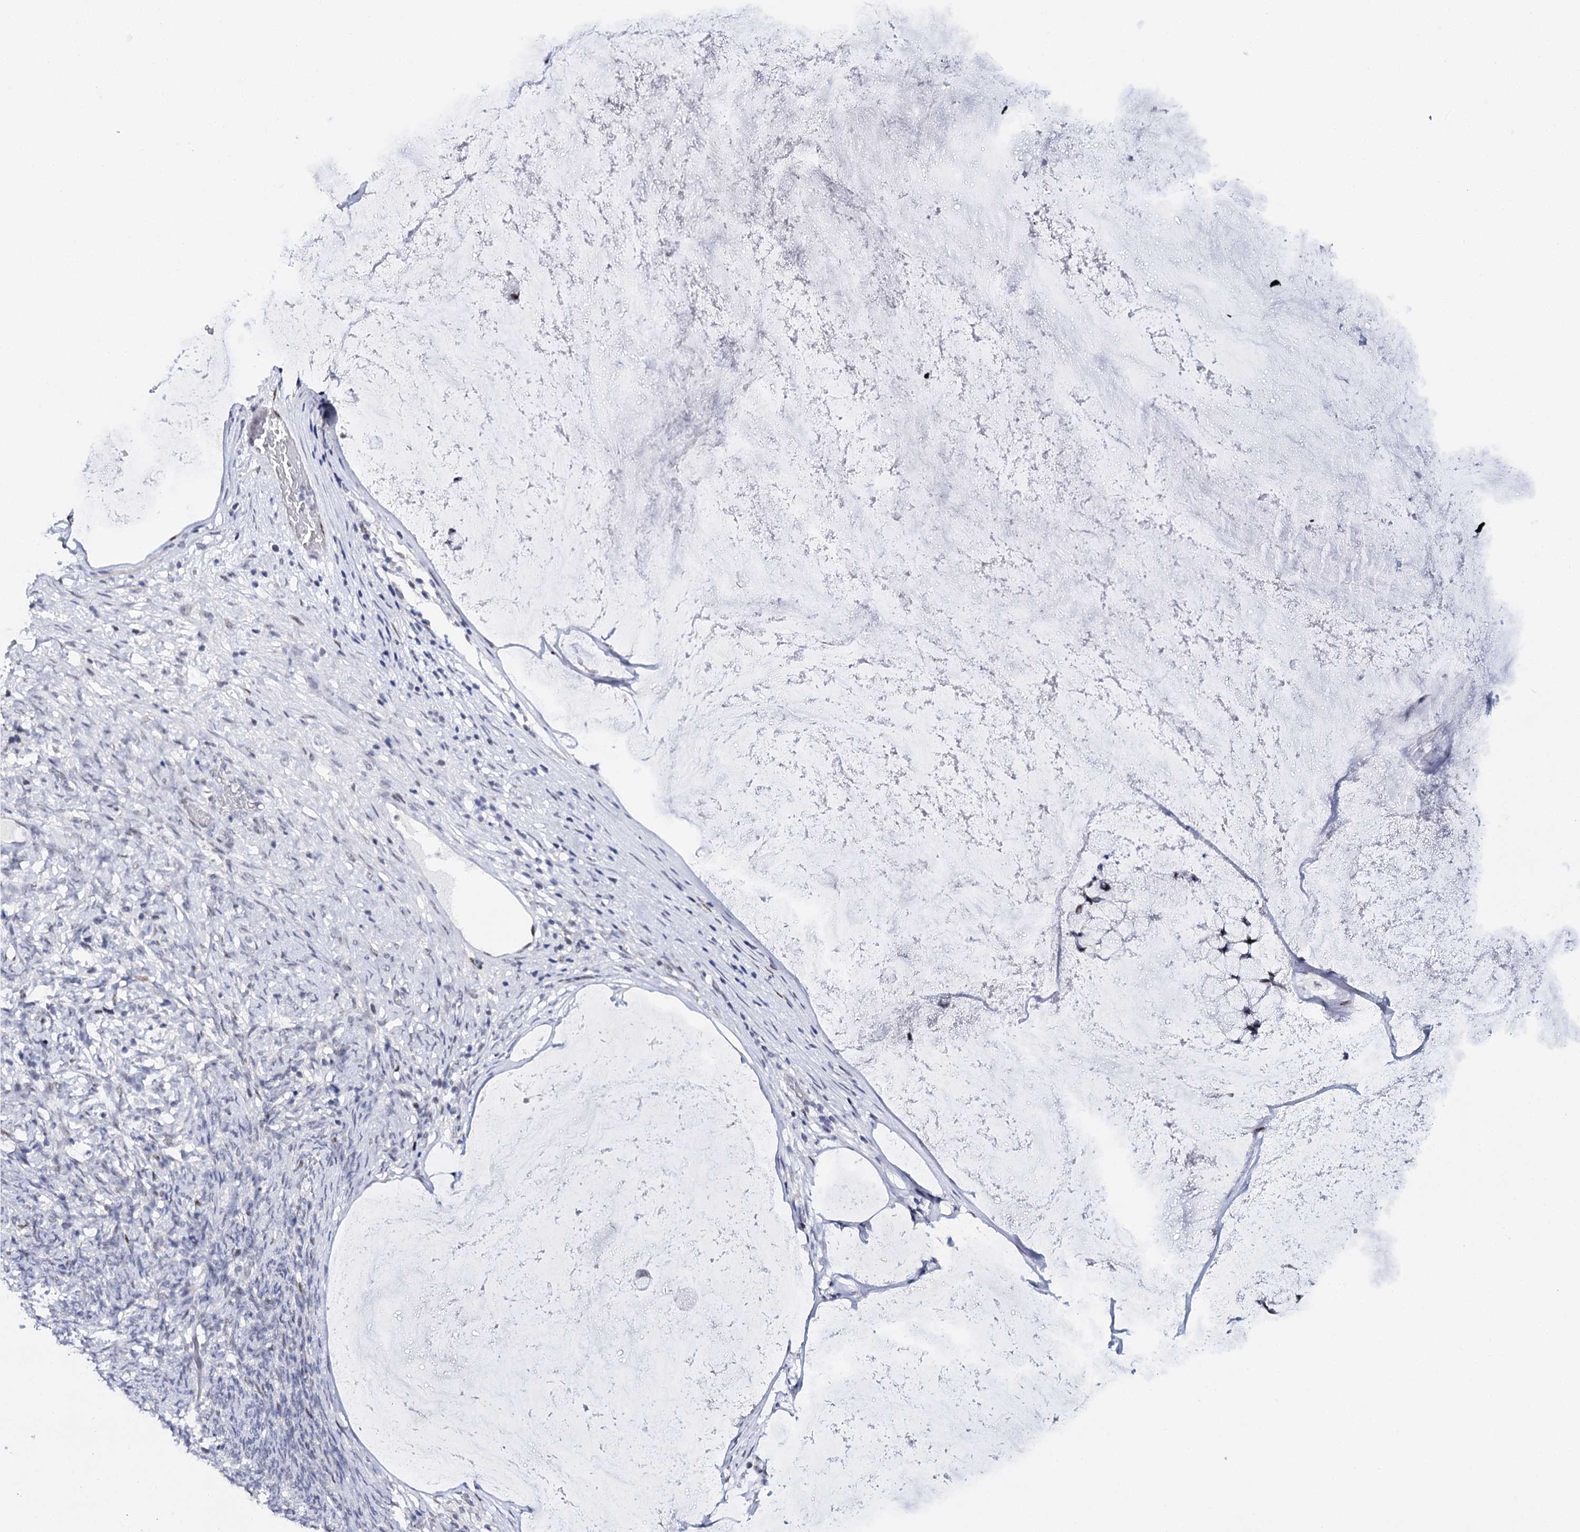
{"staining": {"intensity": "negative", "quantity": "none", "location": "none"}, "tissue": "ovarian cancer", "cell_type": "Tumor cells", "image_type": "cancer", "snomed": [{"axis": "morphology", "description": "Cystadenocarcinoma, mucinous, NOS"}, {"axis": "topography", "description": "Ovary"}], "caption": "Tumor cells are negative for protein expression in human ovarian mucinous cystadenocarcinoma.", "gene": "TP53", "patient": {"sex": "female", "age": 42}}